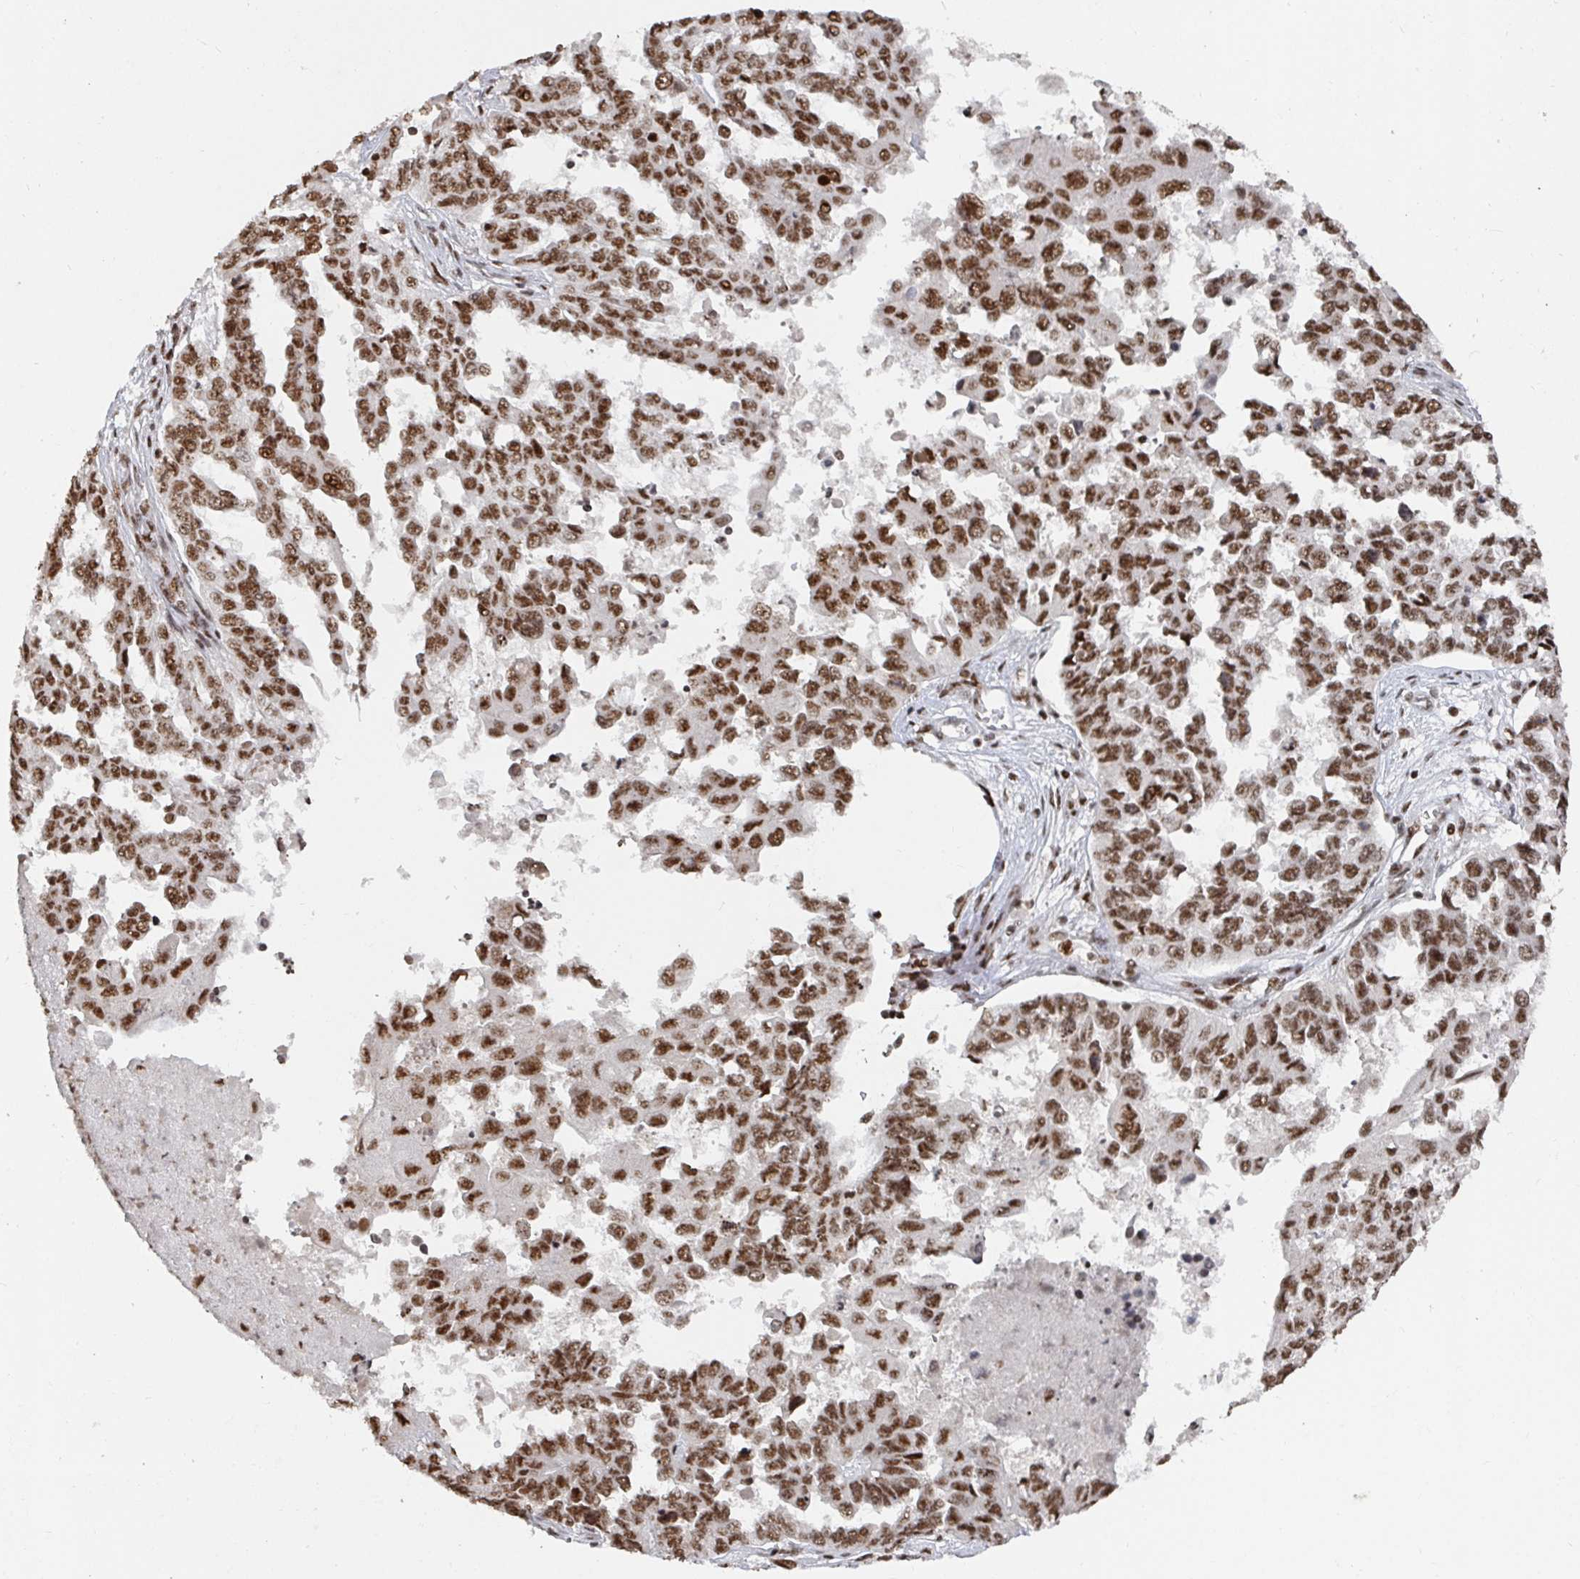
{"staining": {"intensity": "strong", "quantity": ">75%", "location": "nuclear"}, "tissue": "ovarian cancer", "cell_type": "Tumor cells", "image_type": "cancer", "snomed": [{"axis": "morphology", "description": "Cystadenocarcinoma, serous, NOS"}, {"axis": "topography", "description": "Ovary"}], "caption": "Protein staining of ovarian cancer tissue reveals strong nuclear positivity in about >75% of tumor cells.", "gene": "ZDHHC12", "patient": {"sex": "female", "age": 53}}